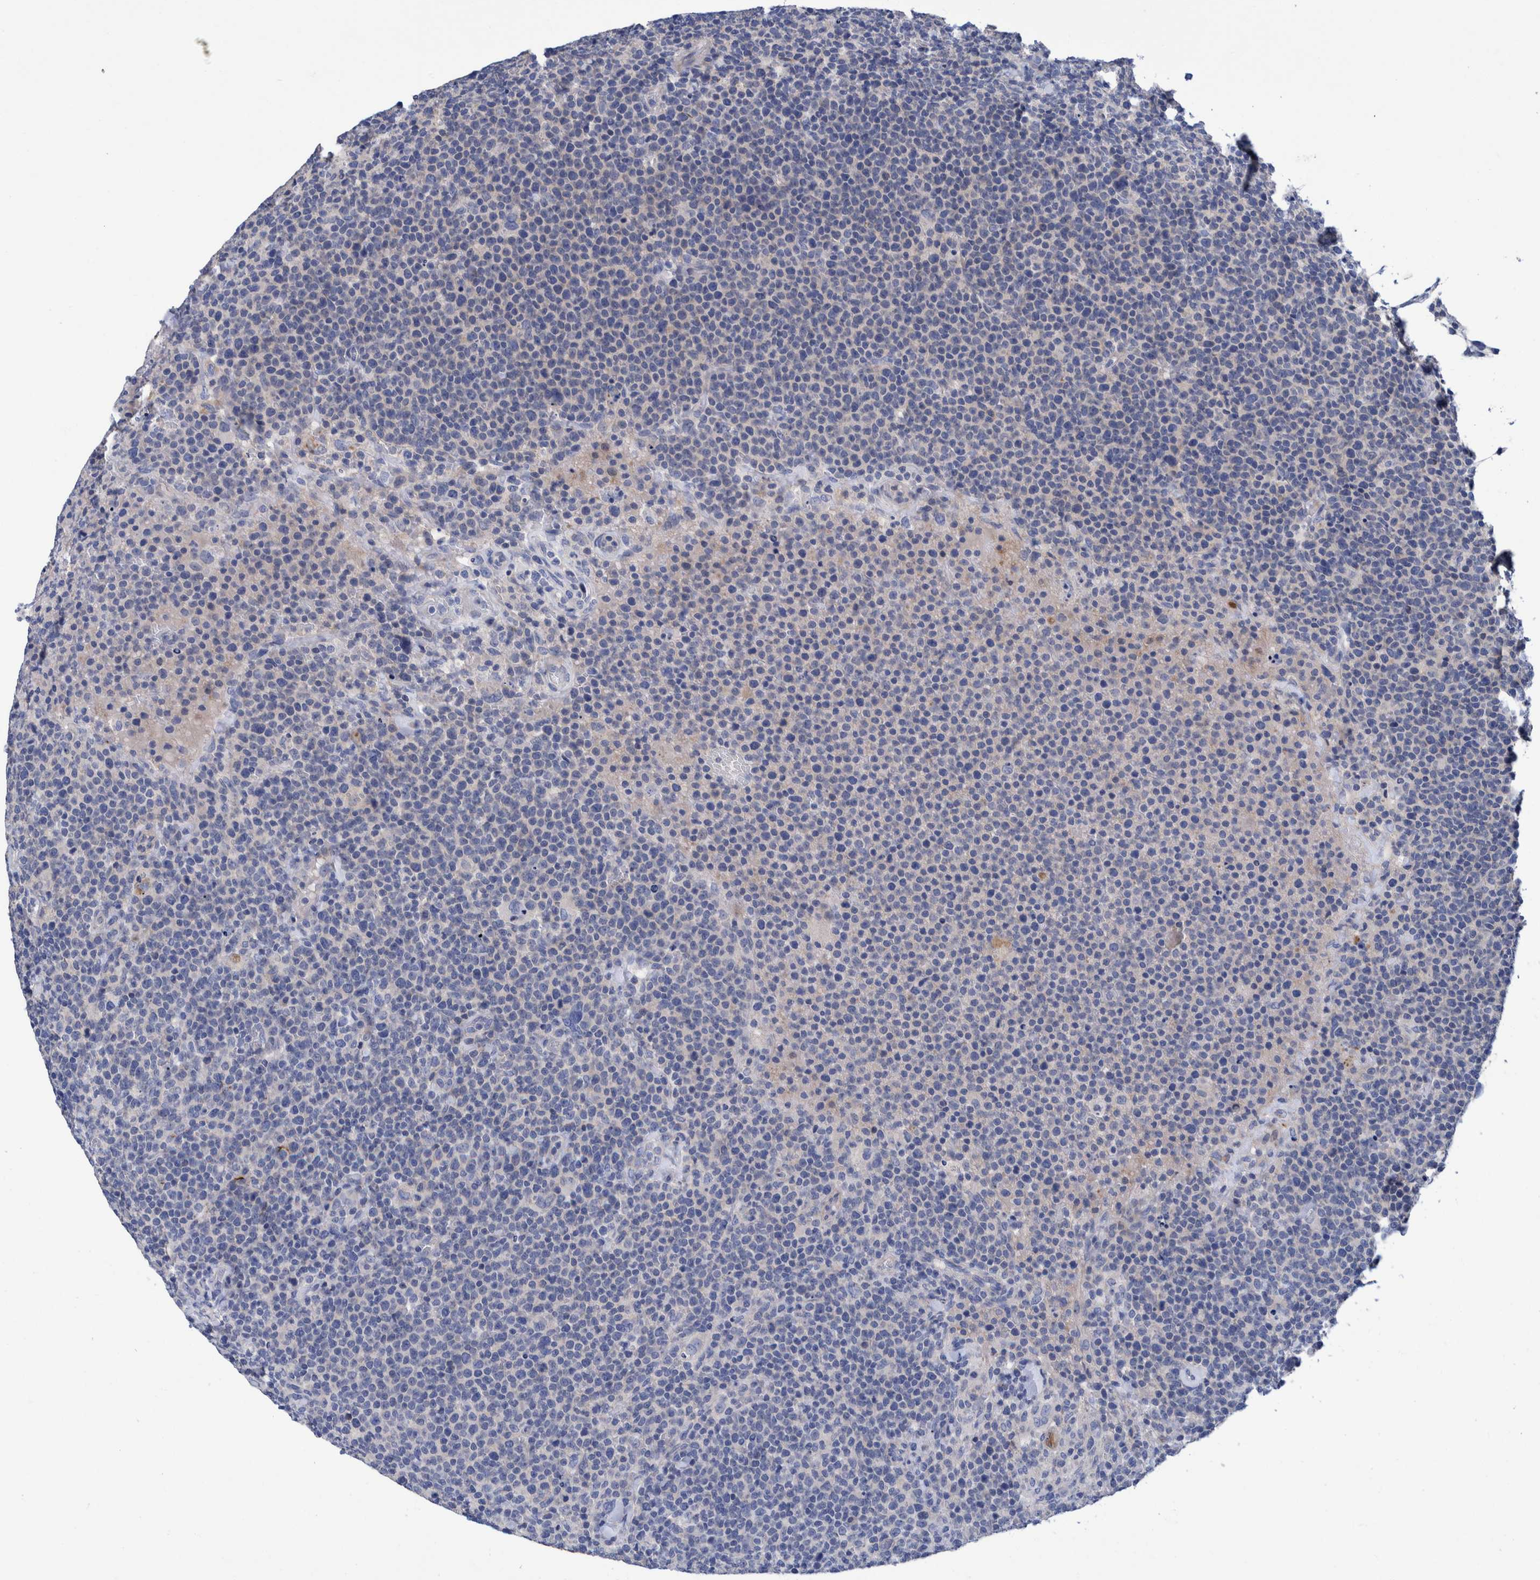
{"staining": {"intensity": "negative", "quantity": "none", "location": "none"}, "tissue": "lymphoma", "cell_type": "Tumor cells", "image_type": "cancer", "snomed": [{"axis": "morphology", "description": "Malignant lymphoma, non-Hodgkin's type, High grade"}, {"axis": "topography", "description": "Lymph node"}], "caption": "Lymphoma stained for a protein using IHC demonstrates no expression tumor cells.", "gene": "MKS1", "patient": {"sex": "male", "age": 61}}